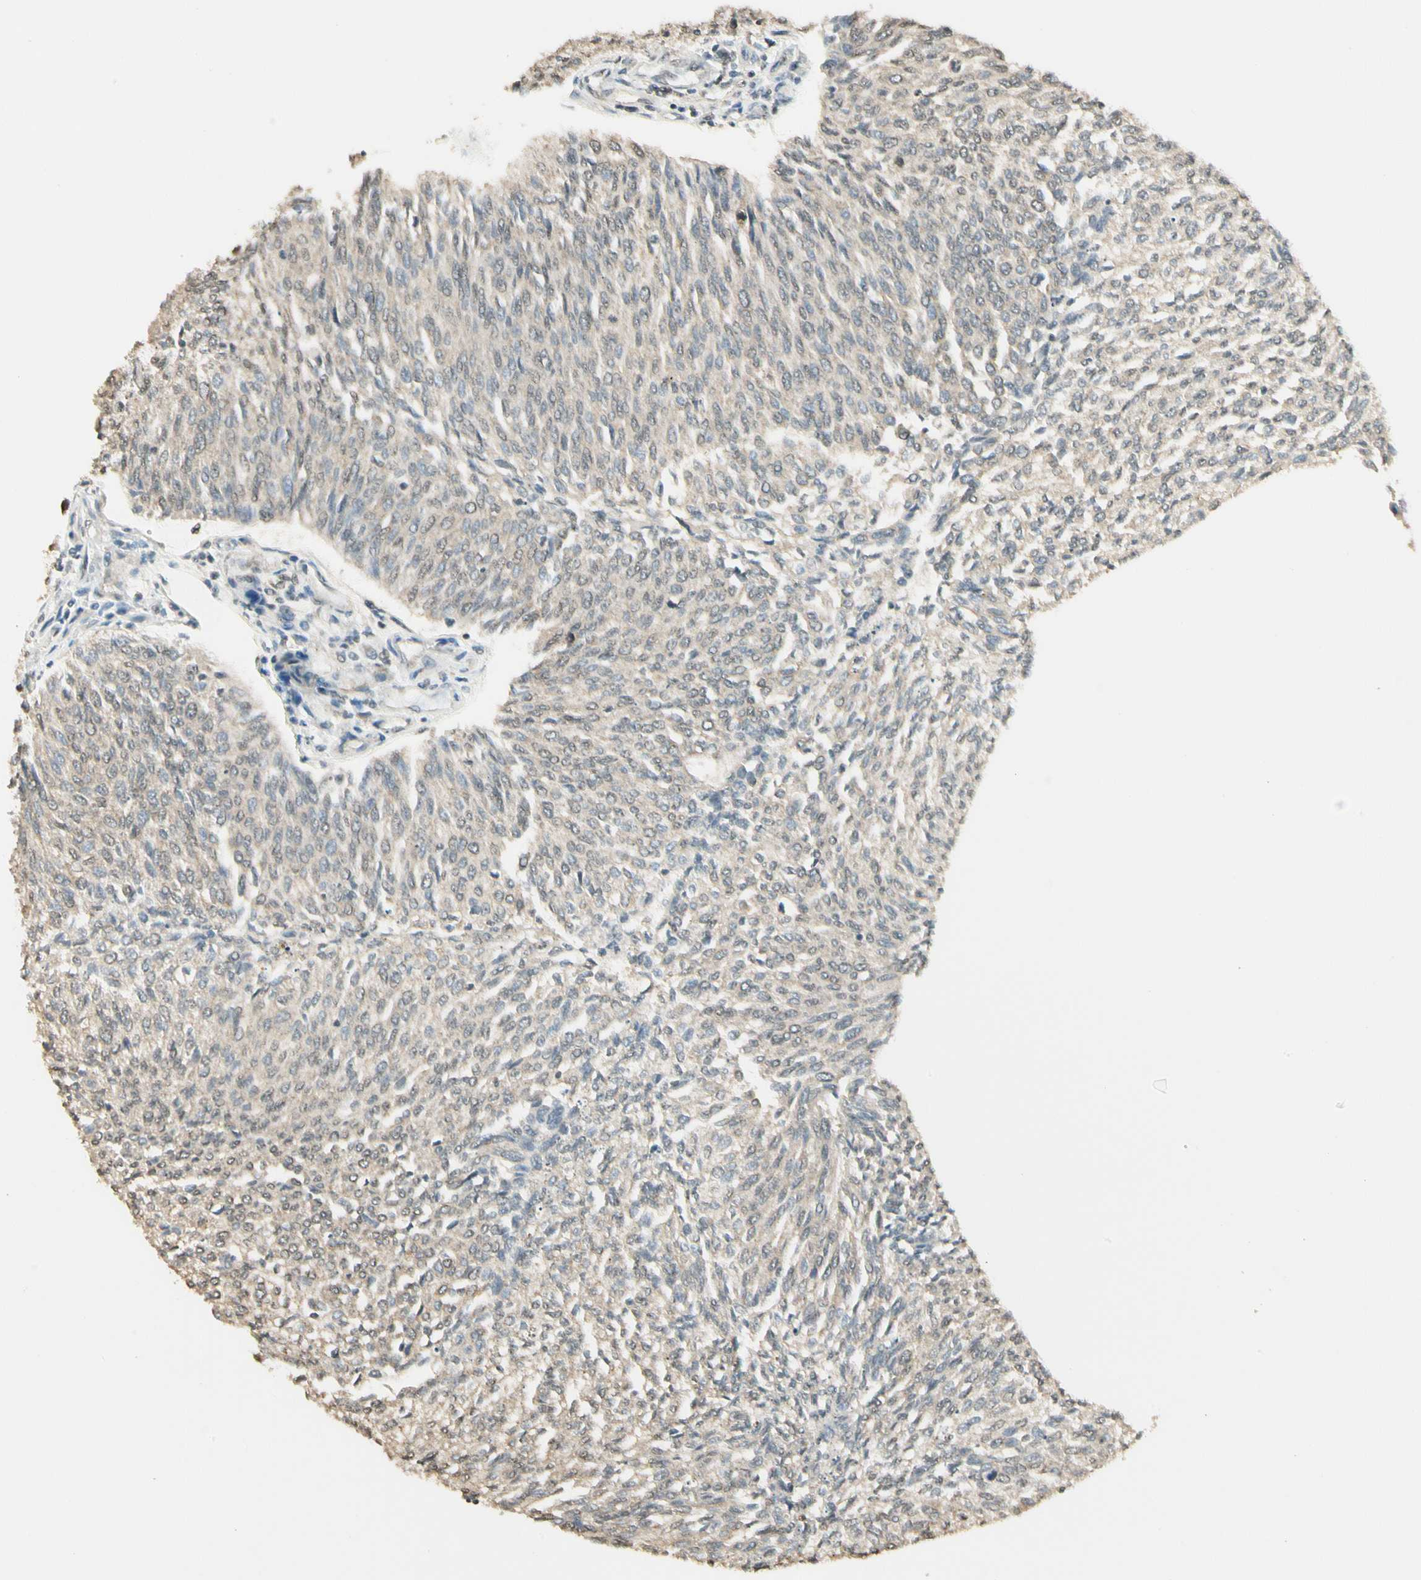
{"staining": {"intensity": "weak", "quantity": "25%-75%", "location": "cytoplasmic/membranous"}, "tissue": "urothelial cancer", "cell_type": "Tumor cells", "image_type": "cancer", "snomed": [{"axis": "morphology", "description": "Urothelial carcinoma, Low grade"}, {"axis": "topography", "description": "Urinary bladder"}], "caption": "Urothelial cancer stained for a protein (brown) displays weak cytoplasmic/membranous positive positivity in approximately 25%-75% of tumor cells.", "gene": "SGCA", "patient": {"sex": "female", "age": 79}}